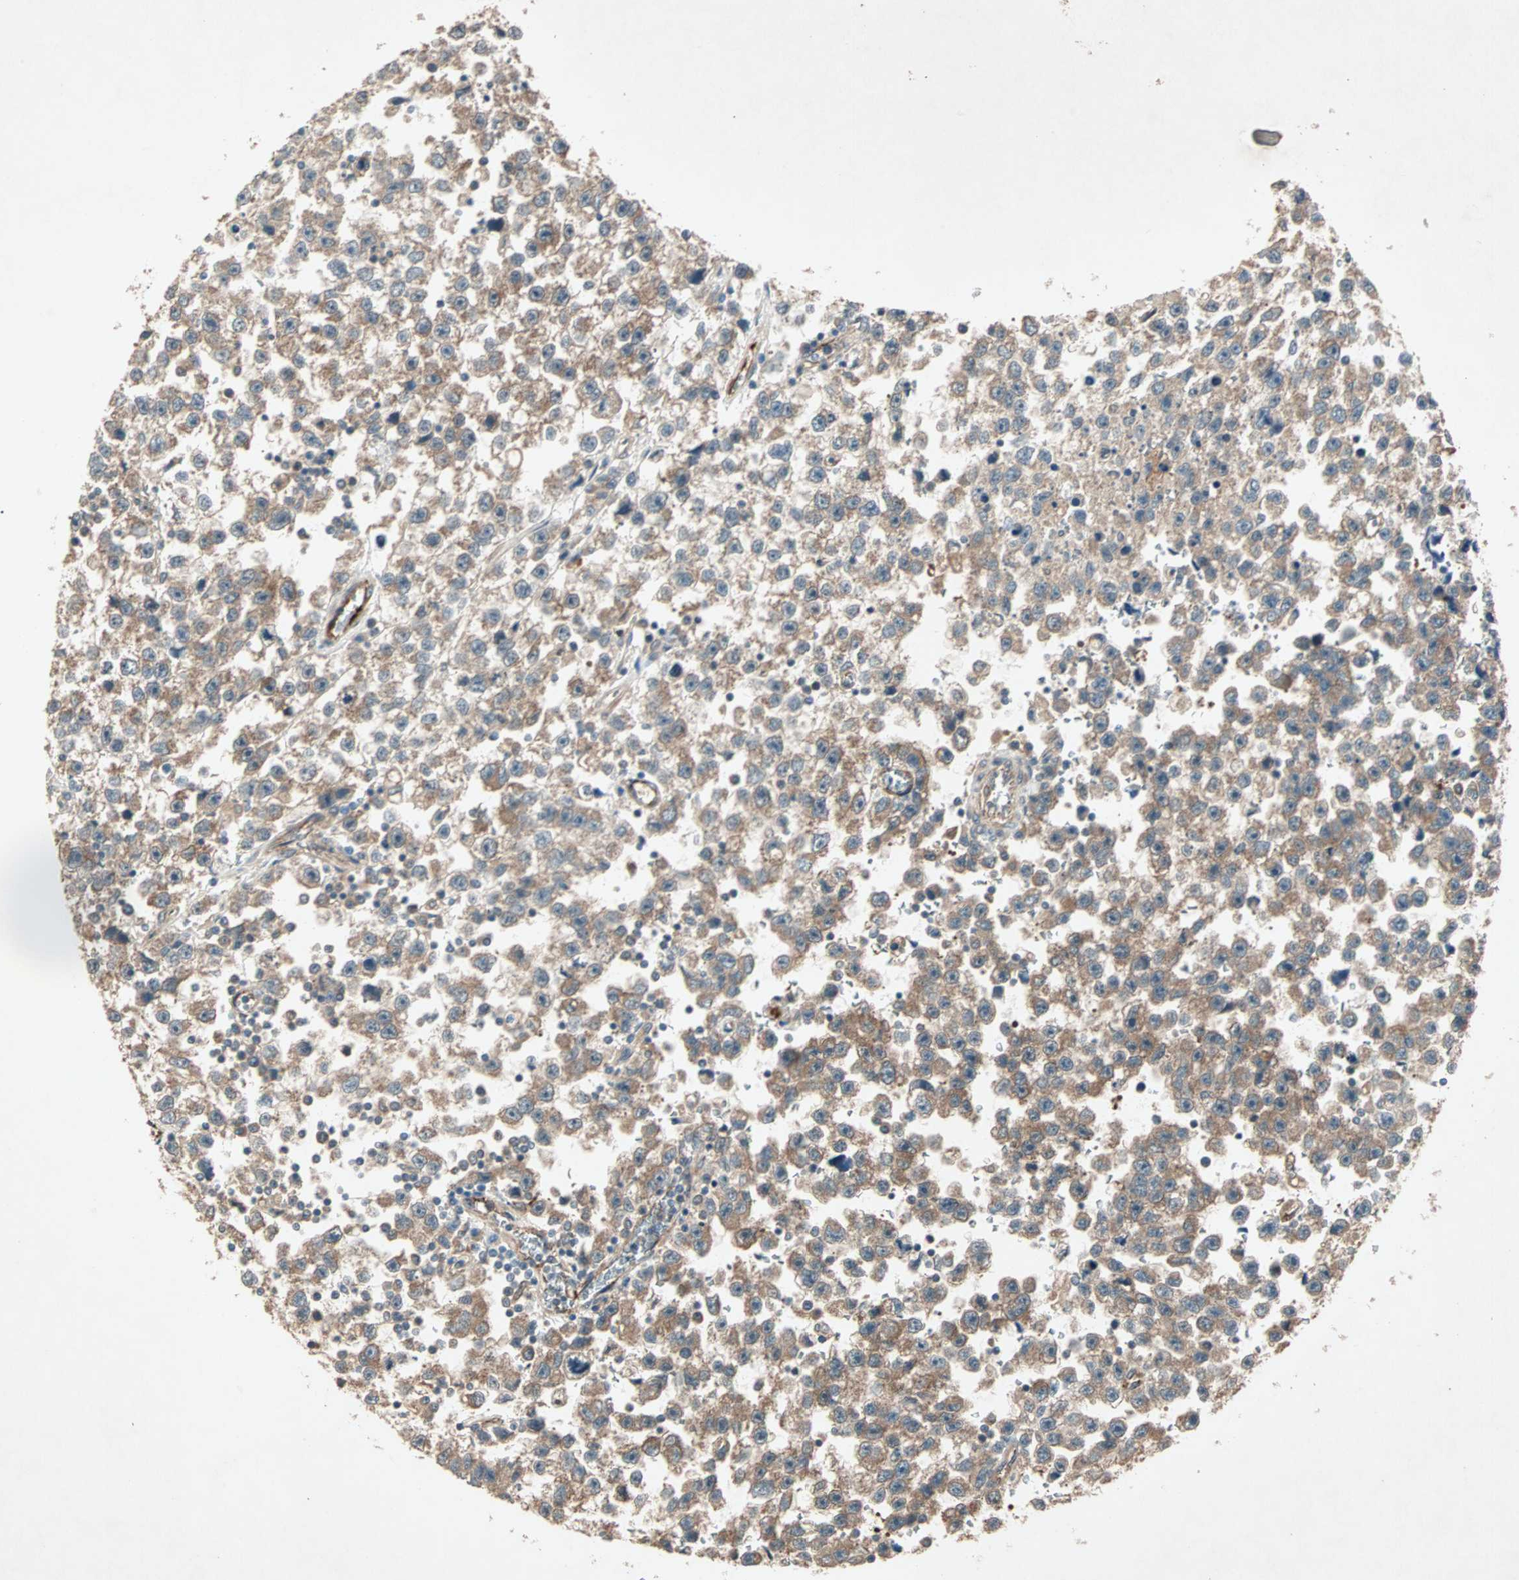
{"staining": {"intensity": "strong", "quantity": "25%-75%", "location": "cytoplasmic/membranous"}, "tissue": "testis cancer", "cell_type": "Tumor cells", "image_type": "cancer", "snomed": [{"axis": "morphology", "description": "Seminoma, NOS"}, {"axis": "topography", "description": "Testis"}], "caption": "Seminoma (testis) was stained to show a protein in brown. There is high levels of strong cytoplasmic/membranous staining in approximately 25%-75% of tumor cells. (Stains: DAB in brown, nuclei in blue, Microscopy: brightfield microscopy at high magnification).", "gene": "SDSL", "patient": {"sex": "male", "age": 33}}